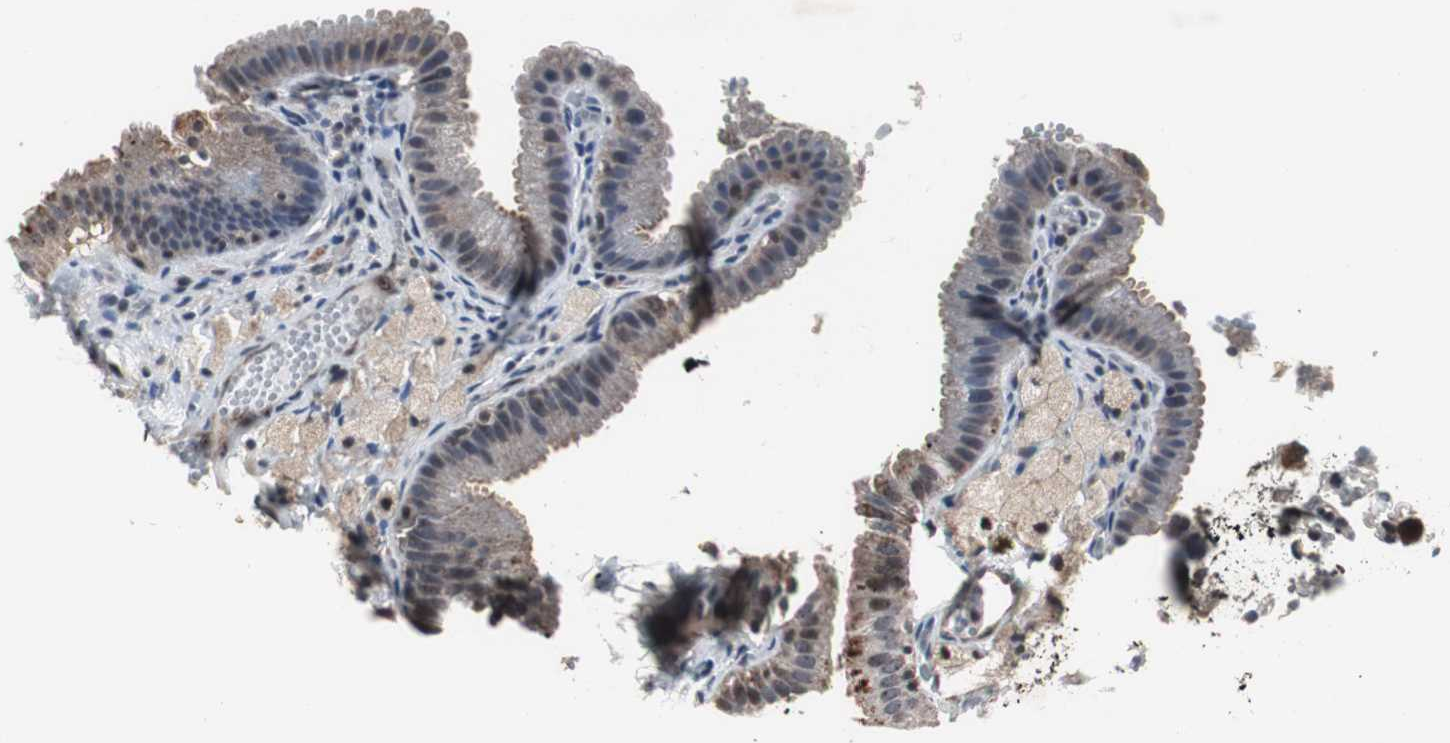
{"staining": {"intensity": "strong", "quantity": "25%-75%", "location": "cytoplasmic/membranous"}, "tissue": "gallbladder", "cell_type": "Glandular cells", "image_type": "normal", "snomed": [{"axis": "morphology", "description": "Normal tissue, NOS"}, {"axis": "topography", "description": "Gallbladder"}], "caption": "Protein expression analysis of unremarkable human gallbladder reveals strong cytoplasmic/membranous positivity in approximately 25%-75% of glandular cells. (DAB = brown stain, brightfield microscopy at high magnification).", "gene": "MRPL40", "patient": {"sex": "female", "age": 24}}